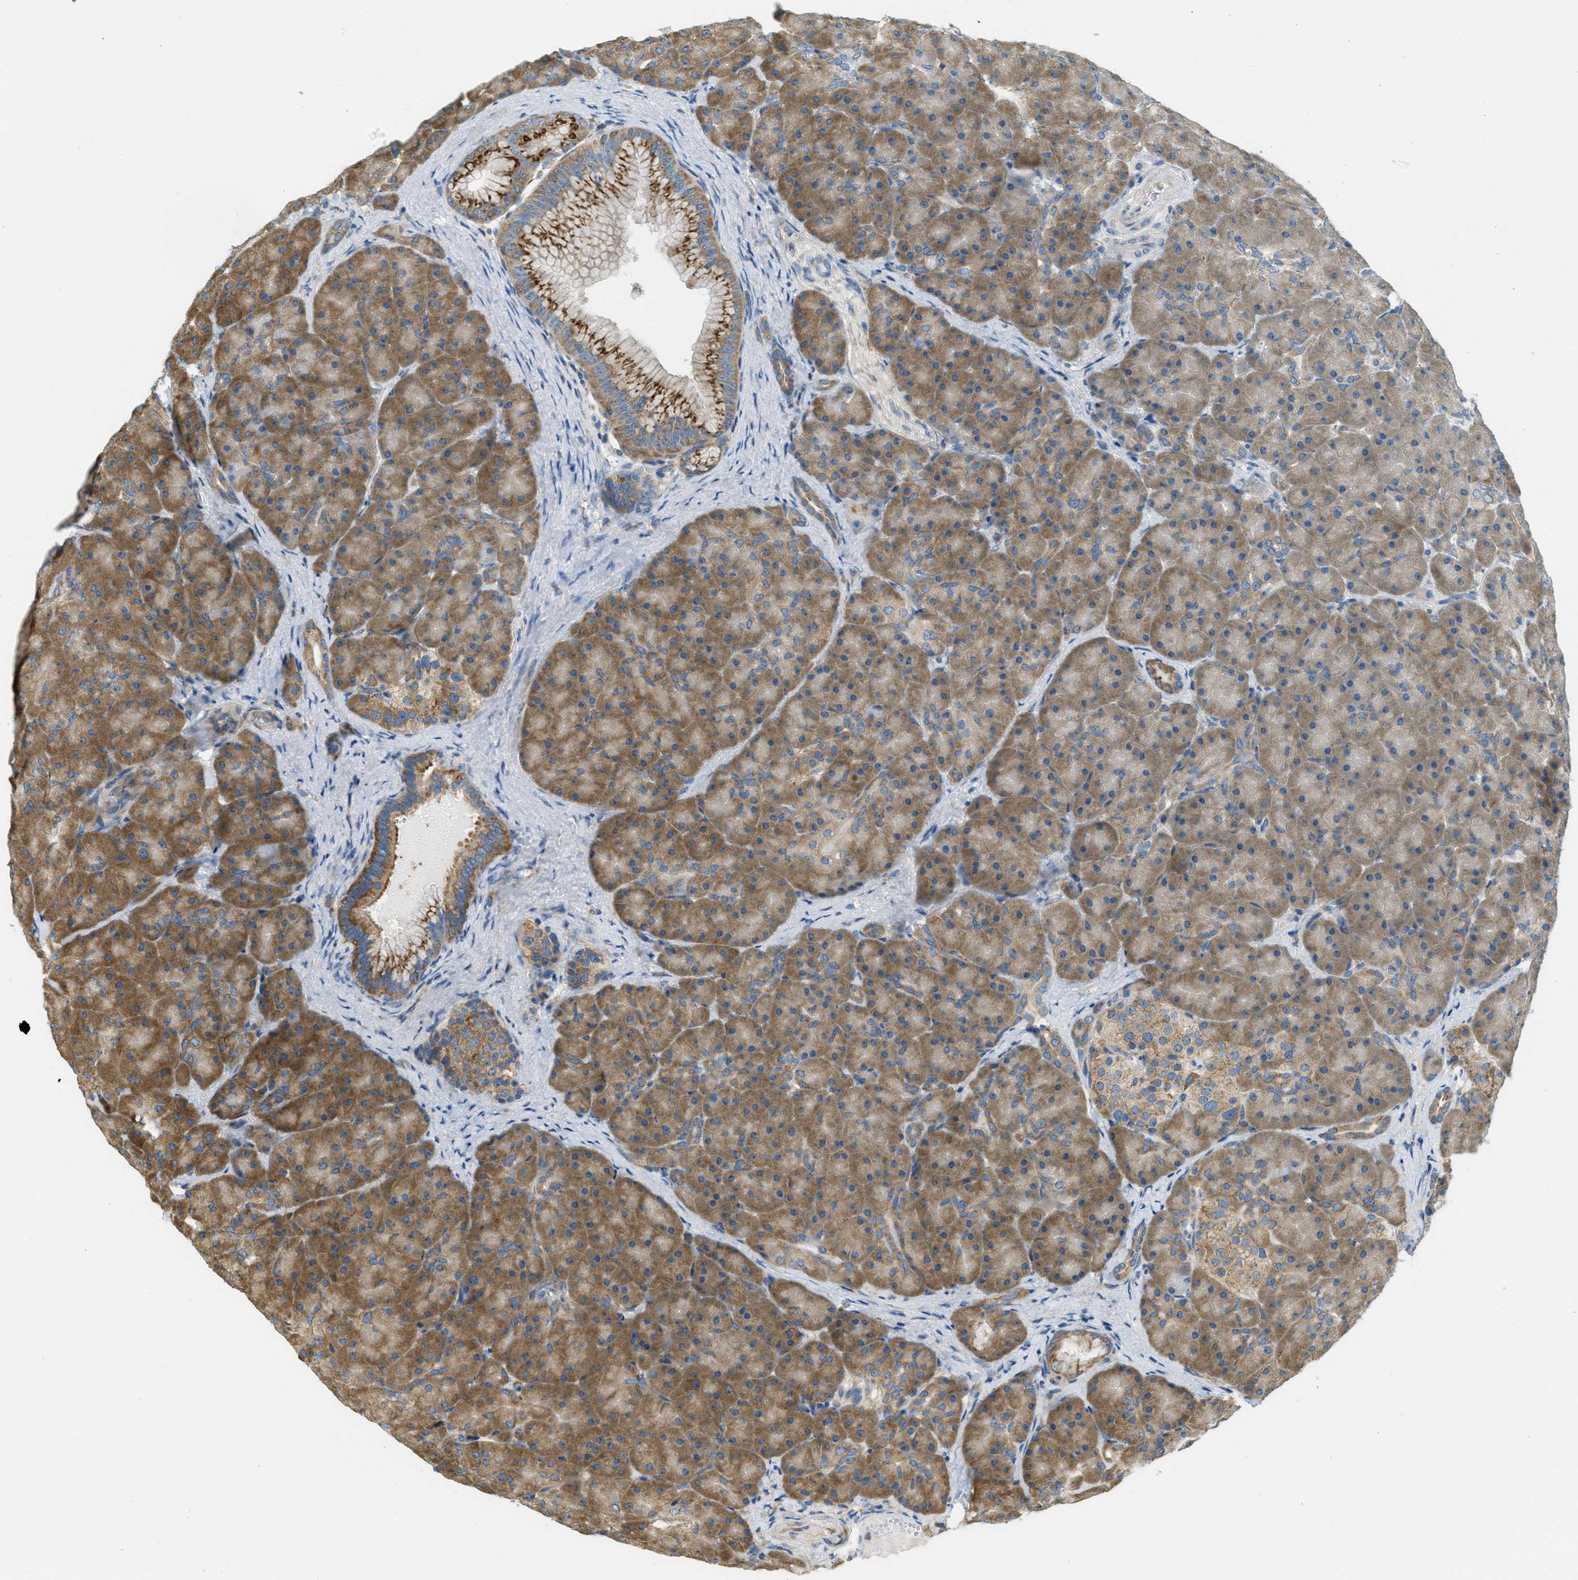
{"staining": {"intensity": "moderate", "quantity": ">75%", "location": "cytoplasmic/membranous"}, "tissue": "pancreas", "cell_type": "Exocrine glandular cells", "image_type": "normal", "snomed": [{"axis": "morphology", "description": "Normal tissue, NOS"}, {"axis": "topography", "description": "Pancreas"}], "caption": "This is a micrograph of IHC staining of benign pancreas, which shows moderate positivity in the cytoplasmic/membranous of exocrine glandular cells.", "gene": "ABCF1", "patient": {"sex": "male", "age": 66}}